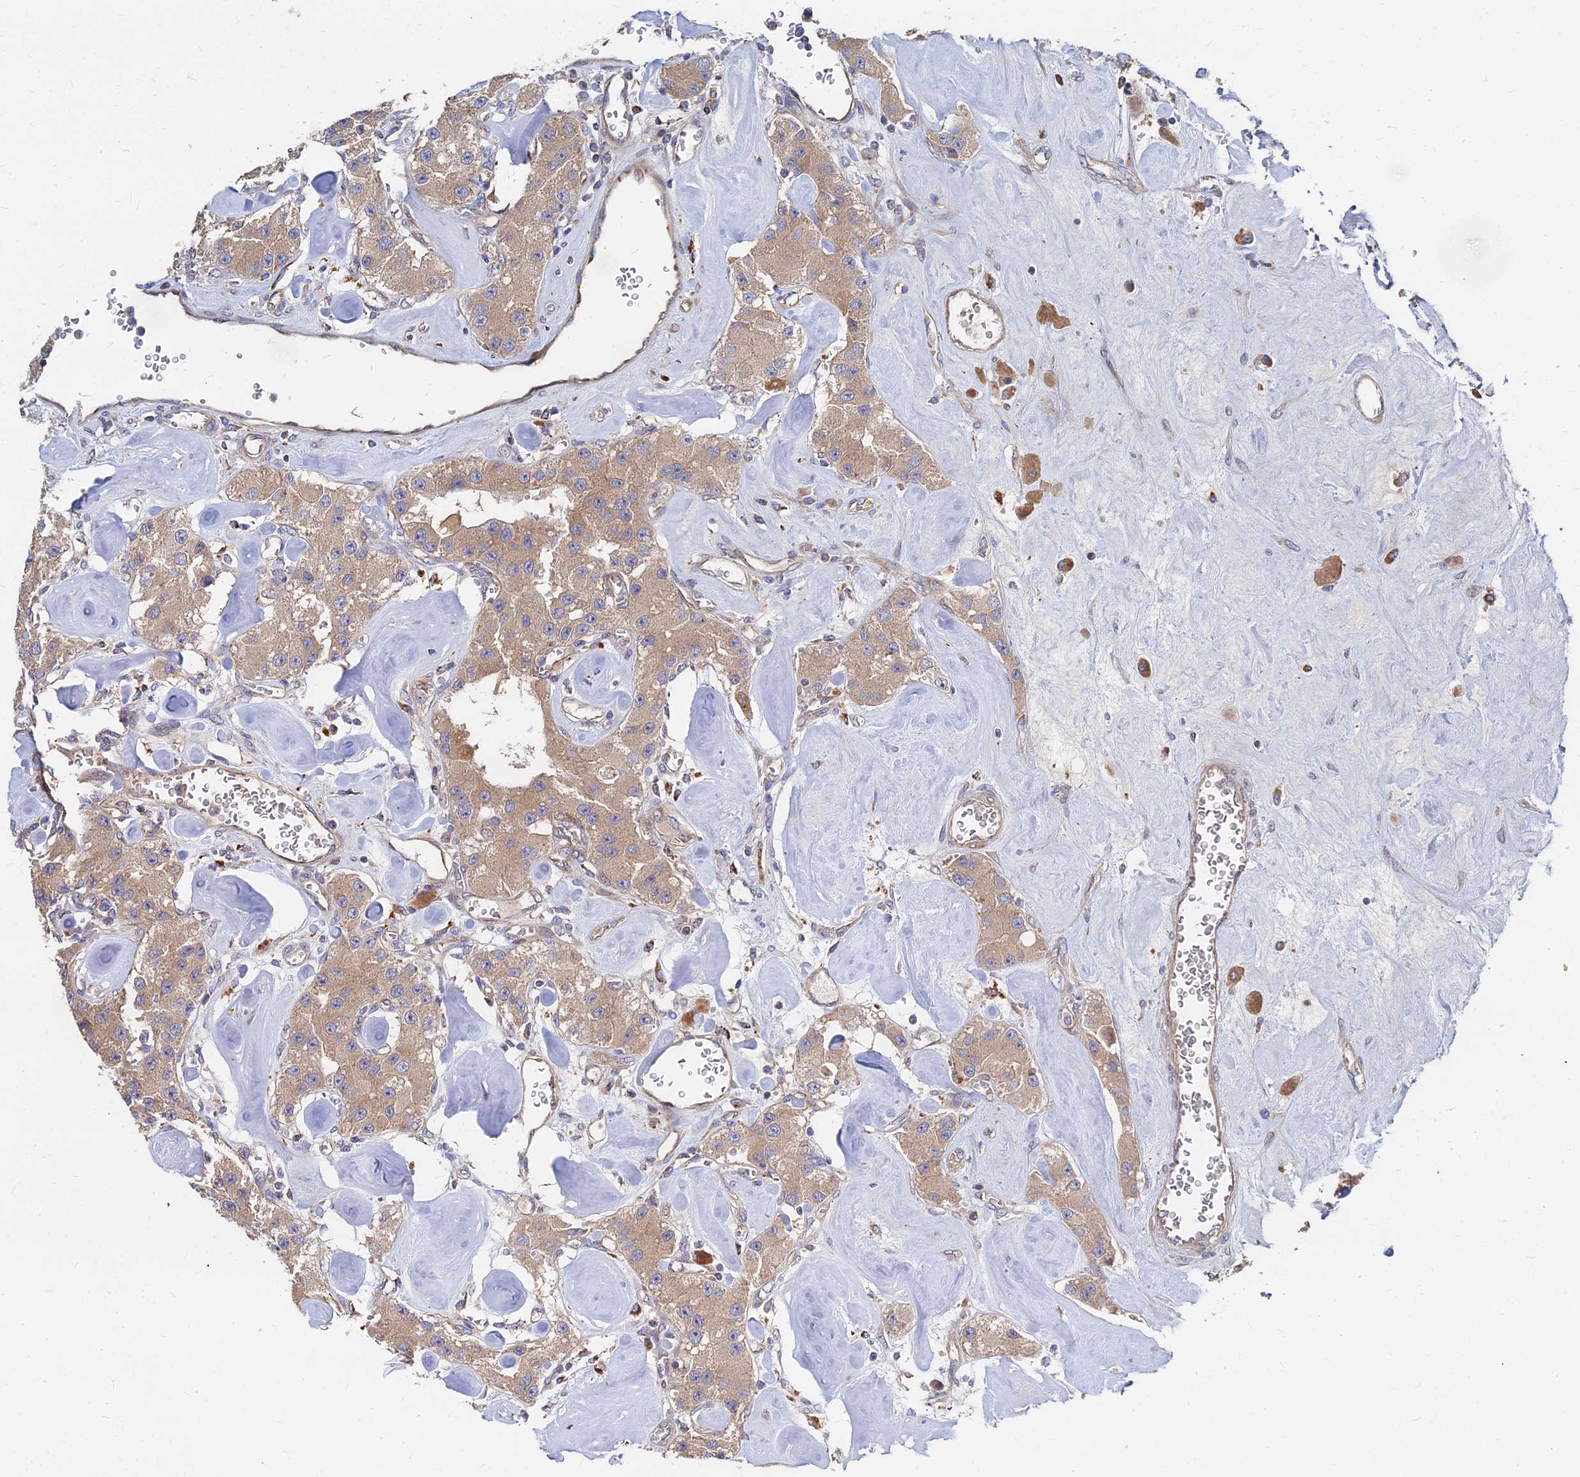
{"staining": {"intensity": "moderate", "quantity": ">75%", "location": "cytoplasmic/membranous"}, "tissue": "carcinoid", "cell_type": "Tumor cells", "image_type": "cancer", "snomed": [{"axis": "morphology", "description": "Carcinoid, malignant, NOS"}, {"axis": "topography", "description": "Pancreas"}], "caption": "Moderate cytoplasmic/membranous expression for a protein is present in about >75% of tumor cells of malignant carcinoid using IHC.", "gene": "CCZ1", "patient": {"sex": "male", "age": 41}}